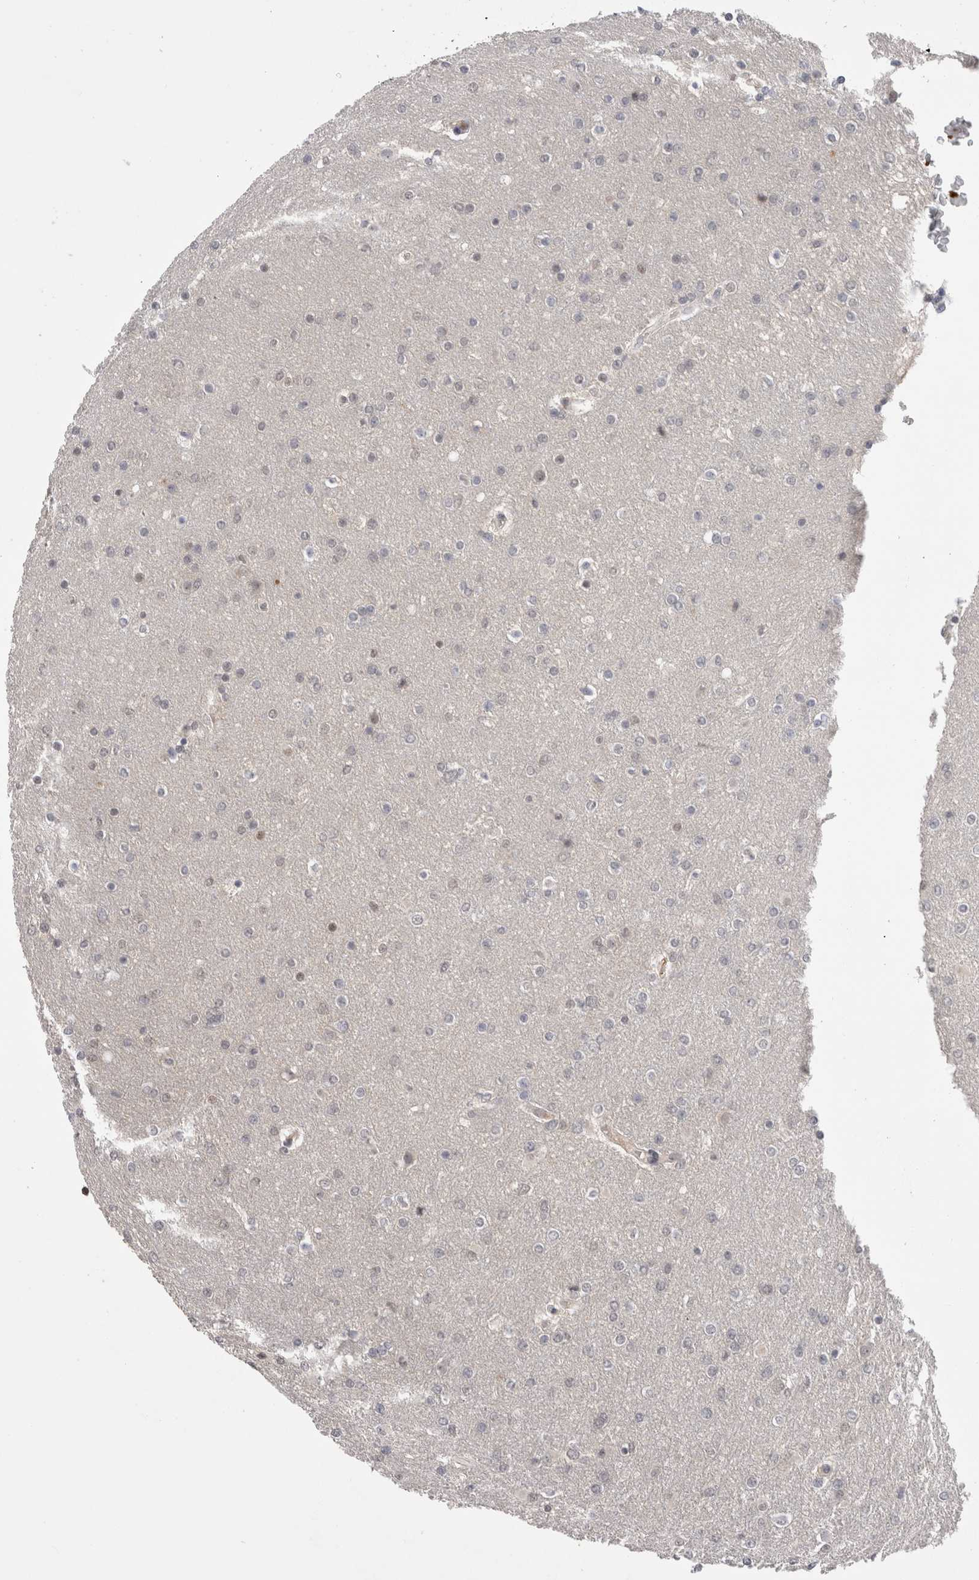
{"staining": {"intensity": "negative", "quantity": "none", "location": "none"}, "tissue": "glioma", "cell_type": "Tumor cells", "image_type": "cancer", "snomed": [{"axis": "morphology", "description": "Glioma, malignant, High grade"}, {"axis": "topography", "description": "Cerebral cortex"}], "caption": "This is an IHC micrograph of human malignant glioma (high-grade). There is no expression in tumor cells.", "gene": "ZNF24", "patient": {"sex": "female", "age": 36}}